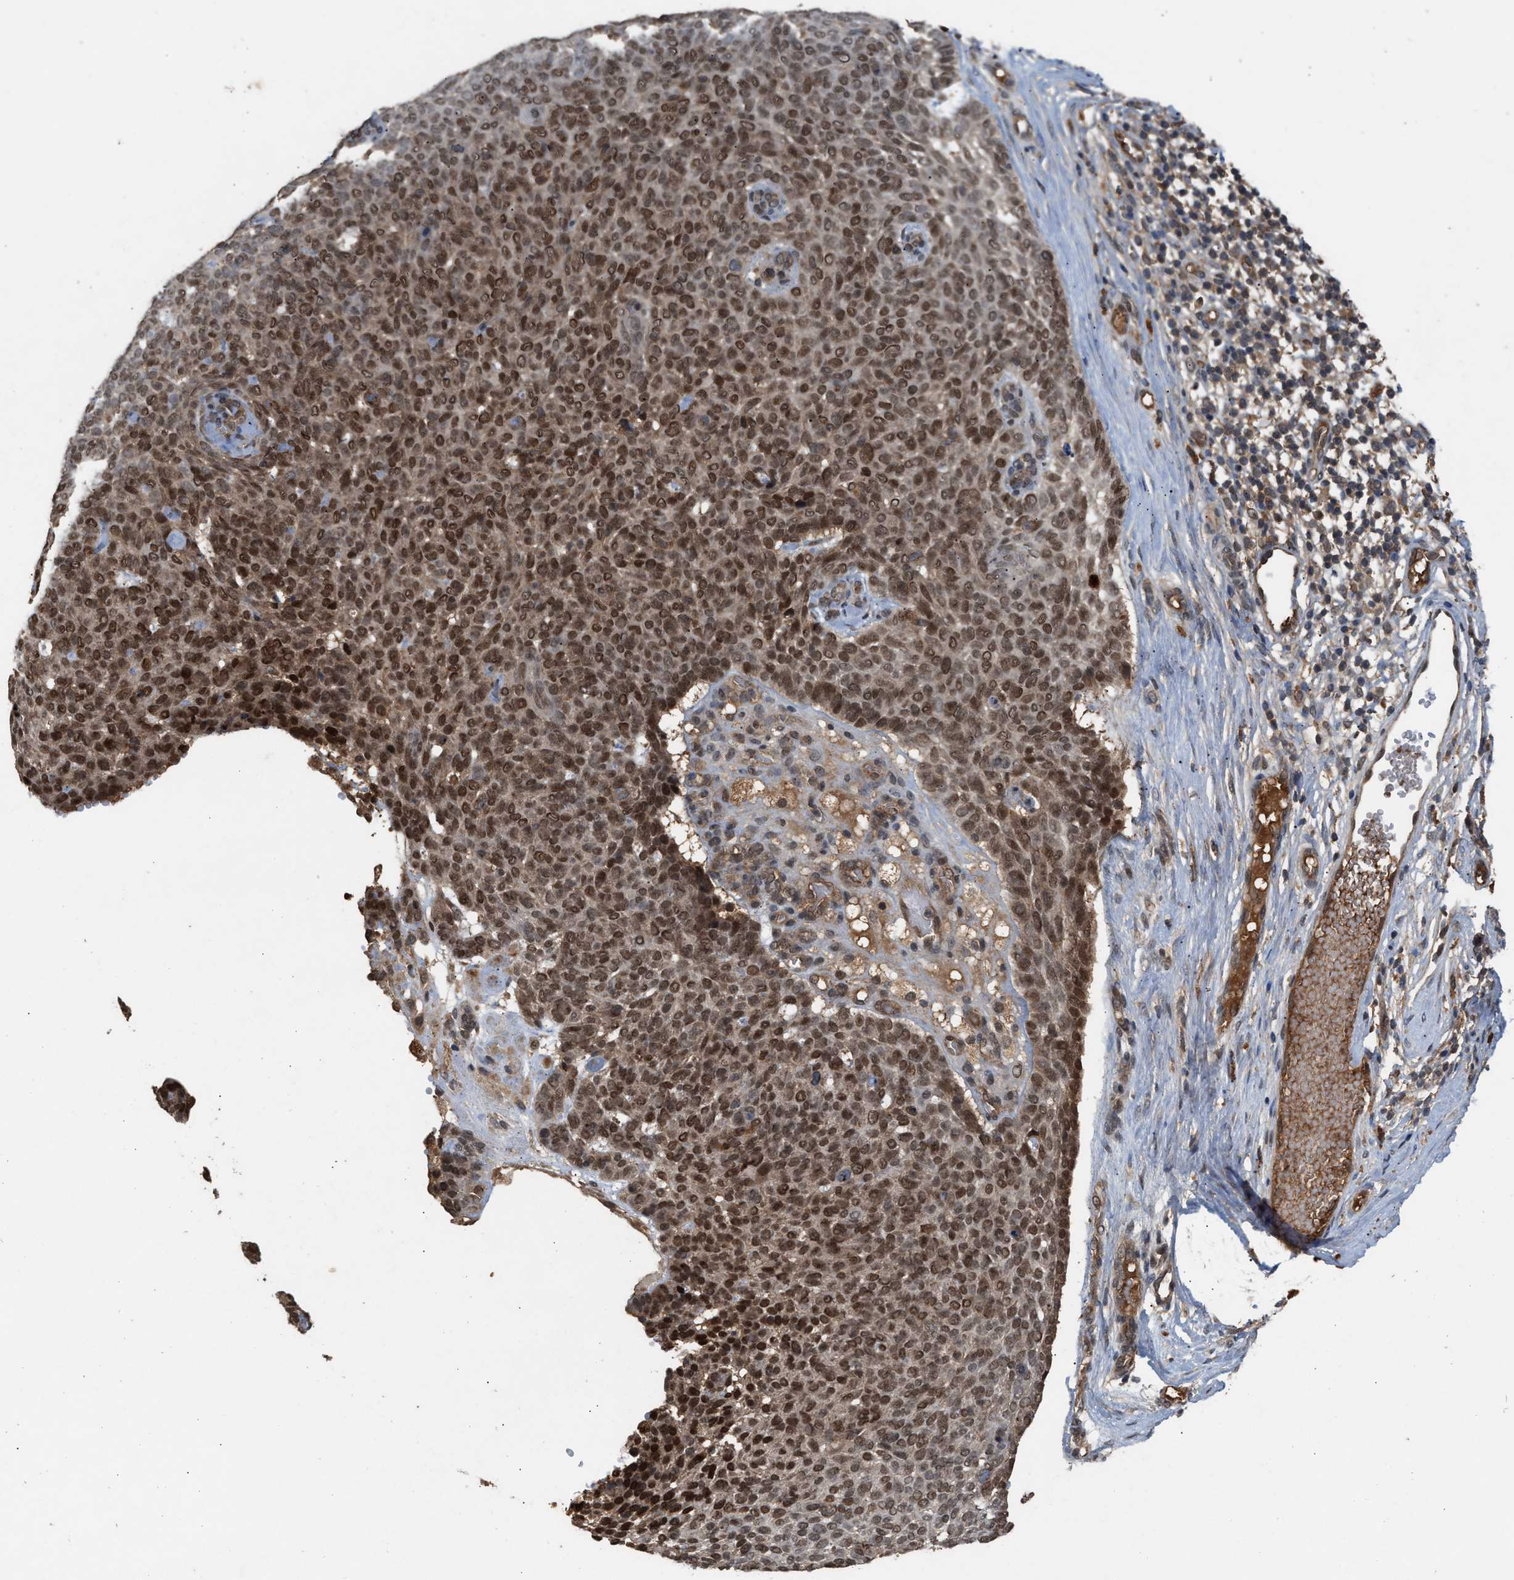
{"staining": {"intensity": "moderate", "quantity": ">75%", "location": "nuclear"}, "tissue": "skin cancer", "cell_type": "Tumor cells", "image_type": "cancer", "snomed": [{"axis": "morphology", "description": "Basal cell carcinoma"}, {"axis": "topography", "description": "Skin"}], "caption": "Immunohistochemical staining of basal cell carcinoma (skin) shows moderate nuclear protein staining in approximately >75% of tumor cells.", "gene": "RUSC2", "patient": {"sex": "male", "age": 61}}